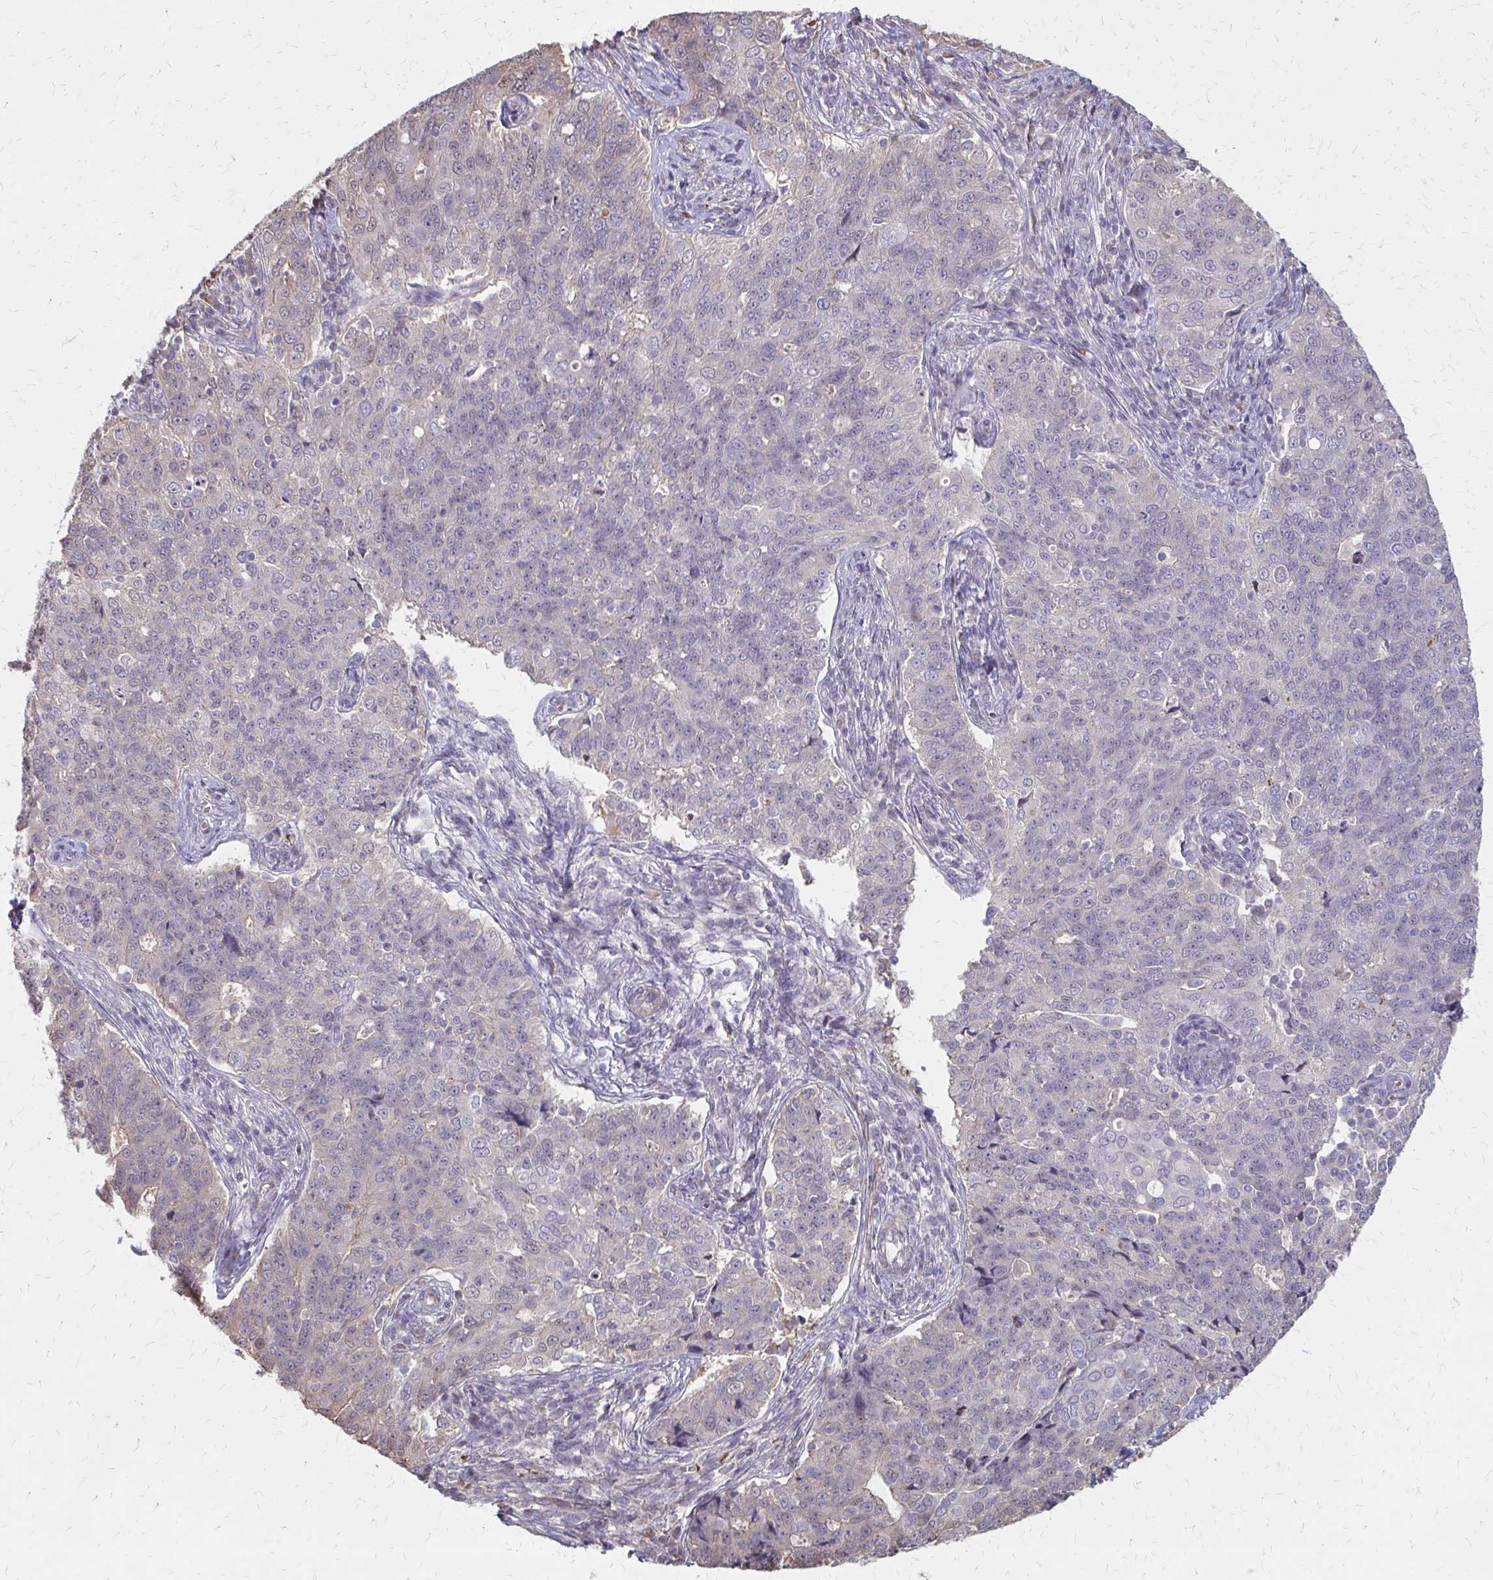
{"staining": {"intensity": "negative", "quantity": "none", "location": "none"}, "tissue": "endometrial cancer", "cell_type": "Tumor cells", "image_type": "cancer", "snomed": [{"axis": "morphology", "description": "Adenocarcinoma, NOS"}, {"axis": "topography", "description": "Endometrium"}], "caption": "Tumor cells show no significant protein positivity in endometrial cancer. (DAB IHC, high magnification).", "gene": "IFI44L", "patient": {"sex": "female", "age": 43}}